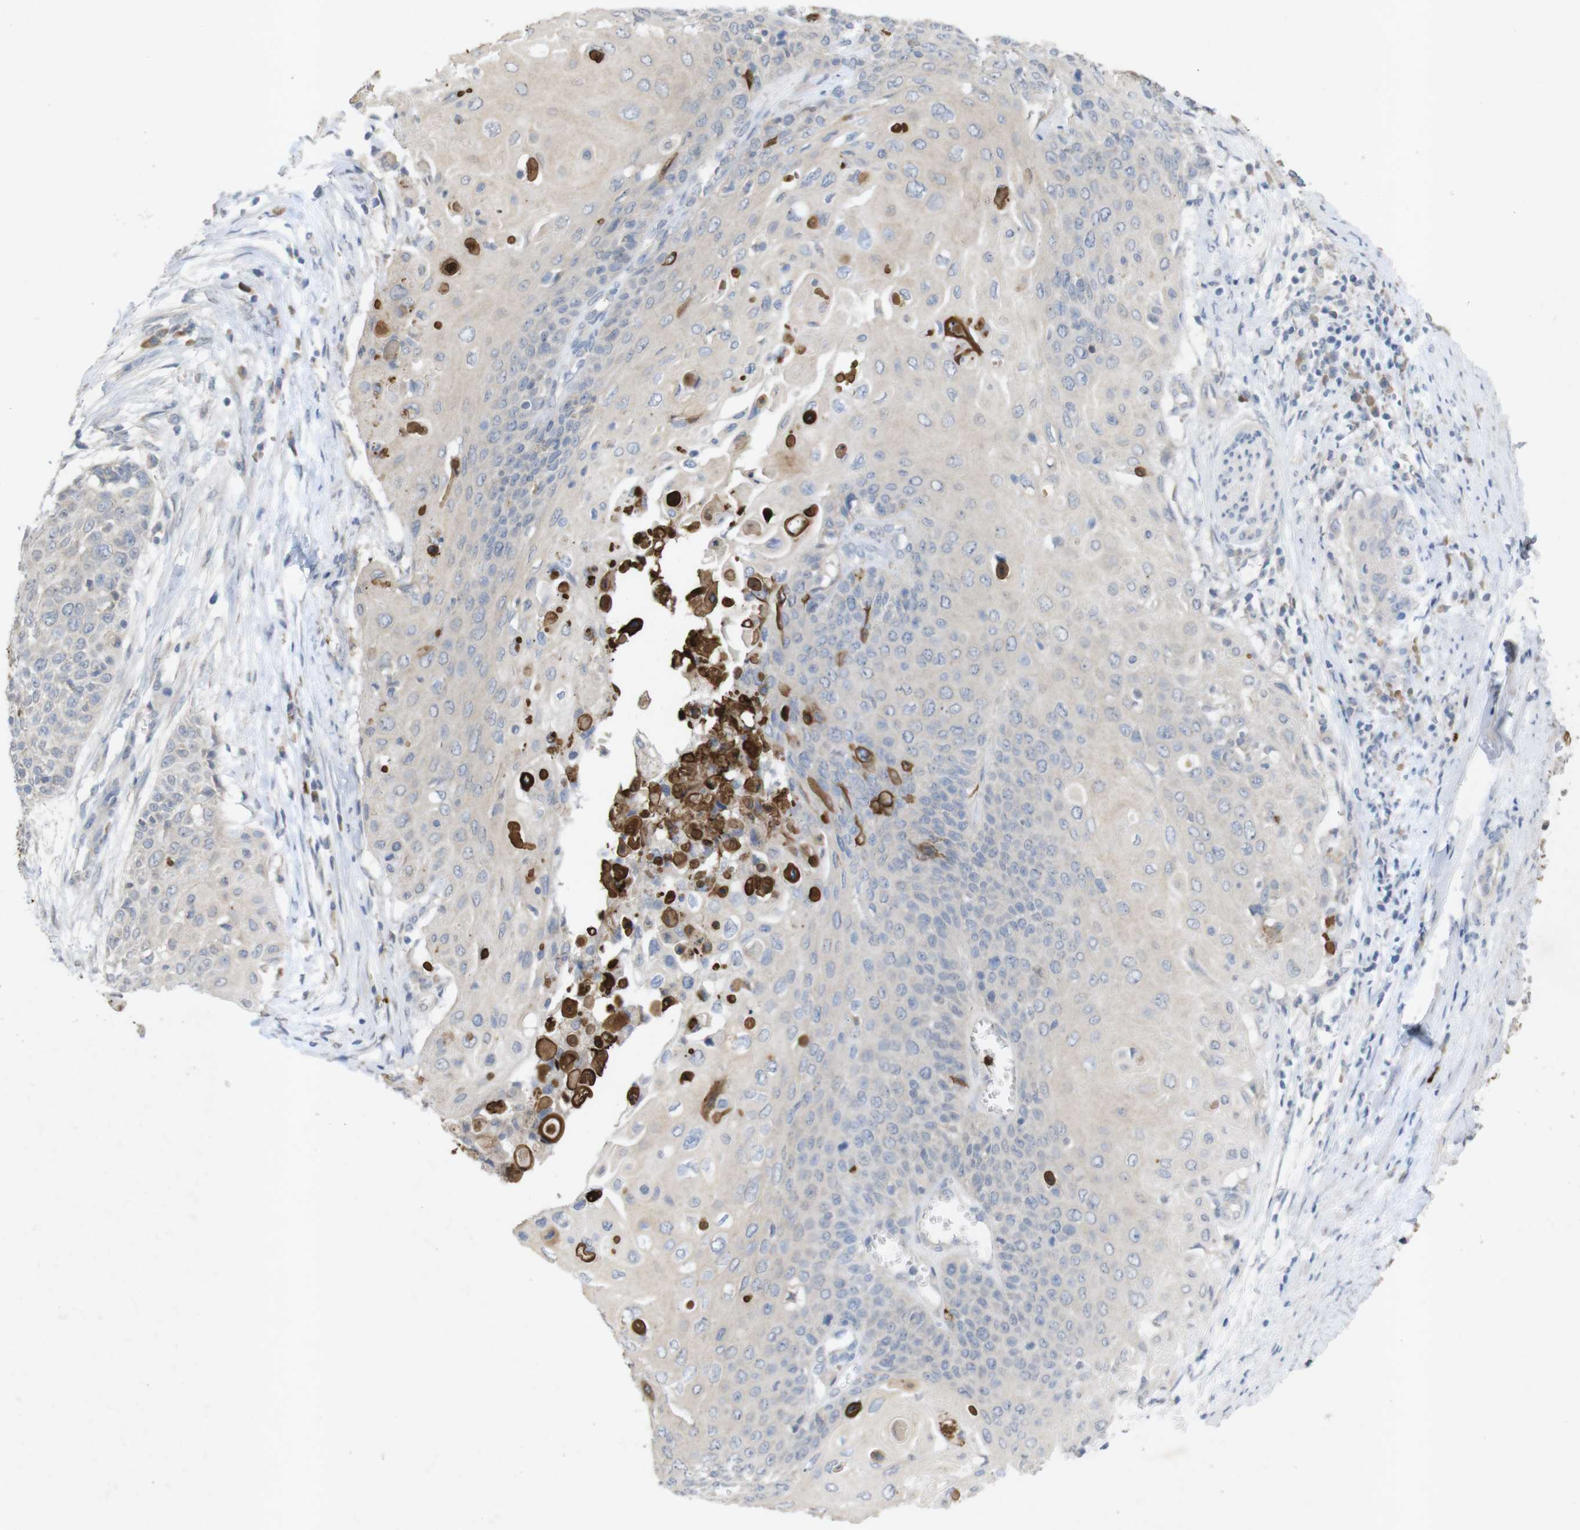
{"staining": {"intensity": "negative", "quantity": "none", "location": "none"}, "tissue": "cervical cancer", "cell_type": "Tumor cells", "image_type": "cancer", "snomed": [{"axis": "morphology", "description": "Squamous cell carcinoma, NOS"}, {"axis": "topography", "description": "Cervix"}], "caption": "Cervical squamous cell carcinoma stained for a protein using IHC shows no staining tumor cells.", "gene": "TSPAN14", "patient": {"sex": "female", "age": 39}}